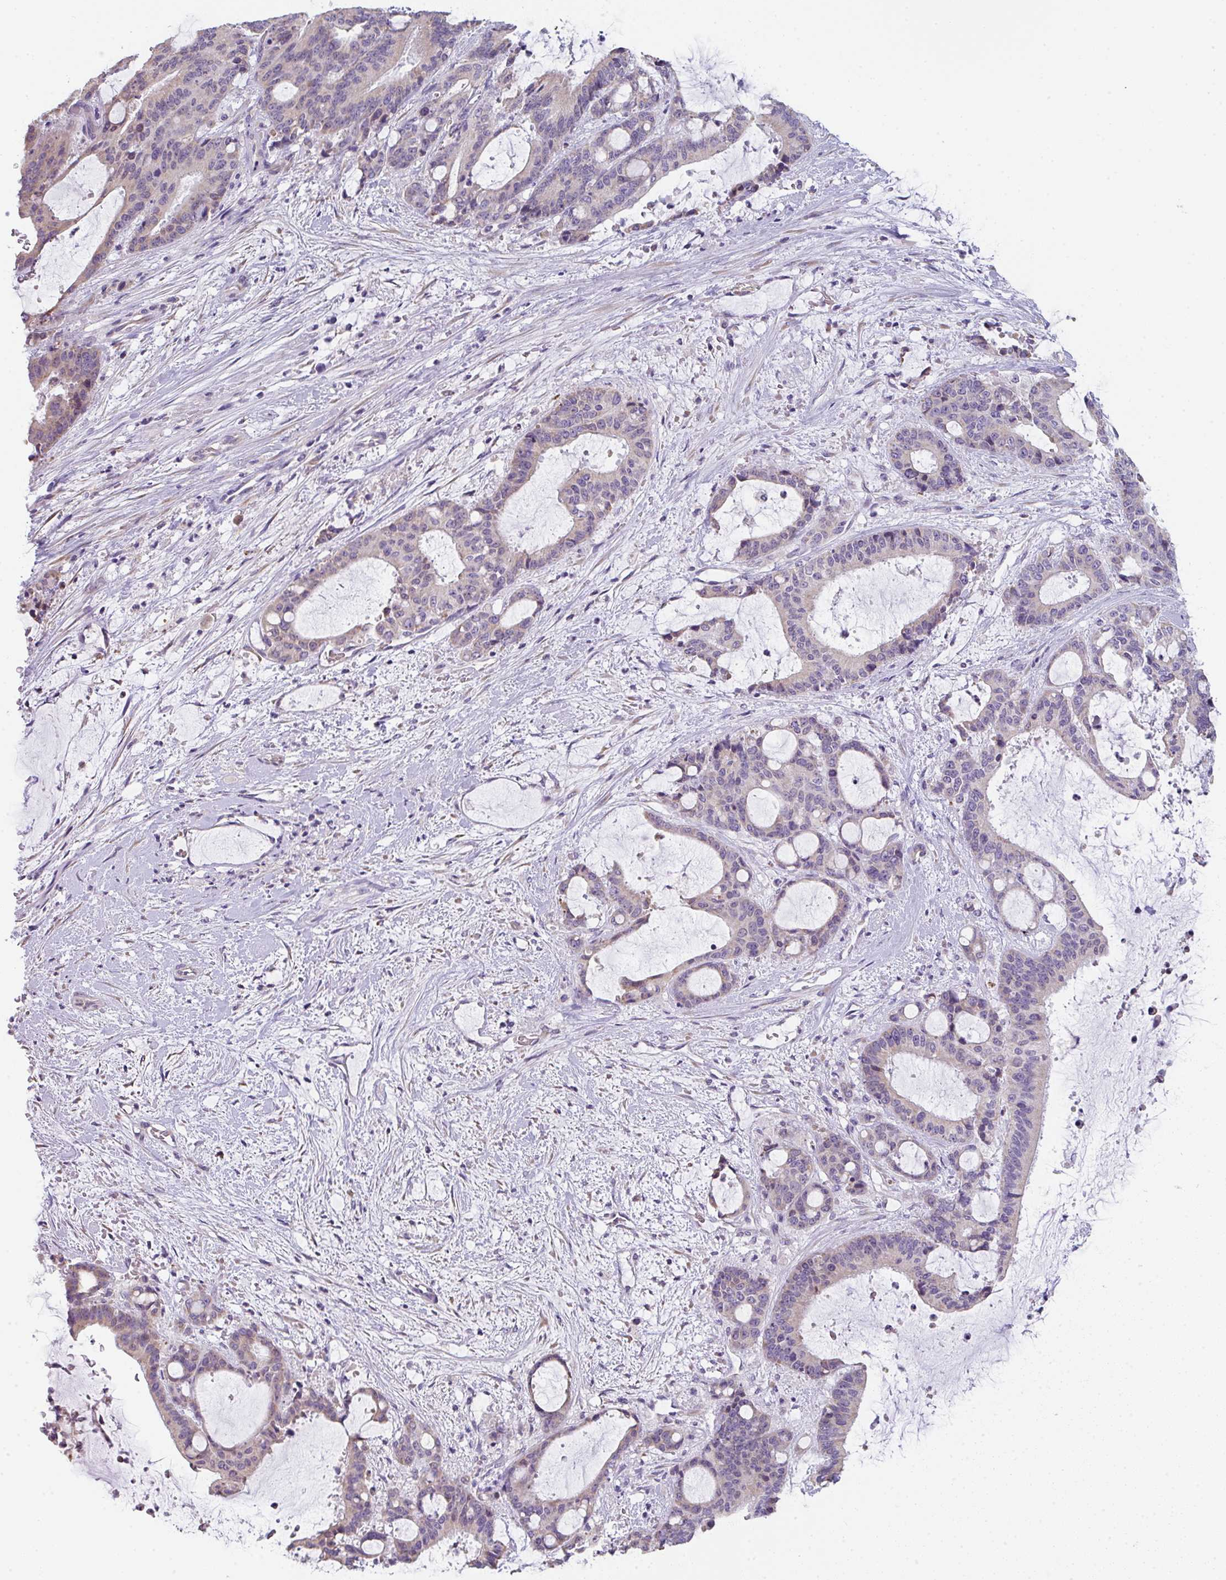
{"staining": {"intensity": "weak", "quantity": ">75%", "location": "cytoplasmic/membranous"}, "tissue": "liver cancer", "cell_type": "Tumor cells", "image_type": "cancer", "snomed": [{"axis": "morphology", "description": "Normal tissue, NOS"}, {"axis": "morphology", "description": "Cholangiocarcinoma"}, {"axis": "topography", "description": "Liver"}, {"axis": "topography", "description": "Peripheral nerve tissue"}], "caption": "Human liver cancer (cholangiocarcinoma) stained for a protein (brown) demonstrates weak cytoplasmic/membranous positive staining in approximately >75% of tumor cells.", "gene": "CACNA1S", "patient": {"sex": "female", "age": 73}}